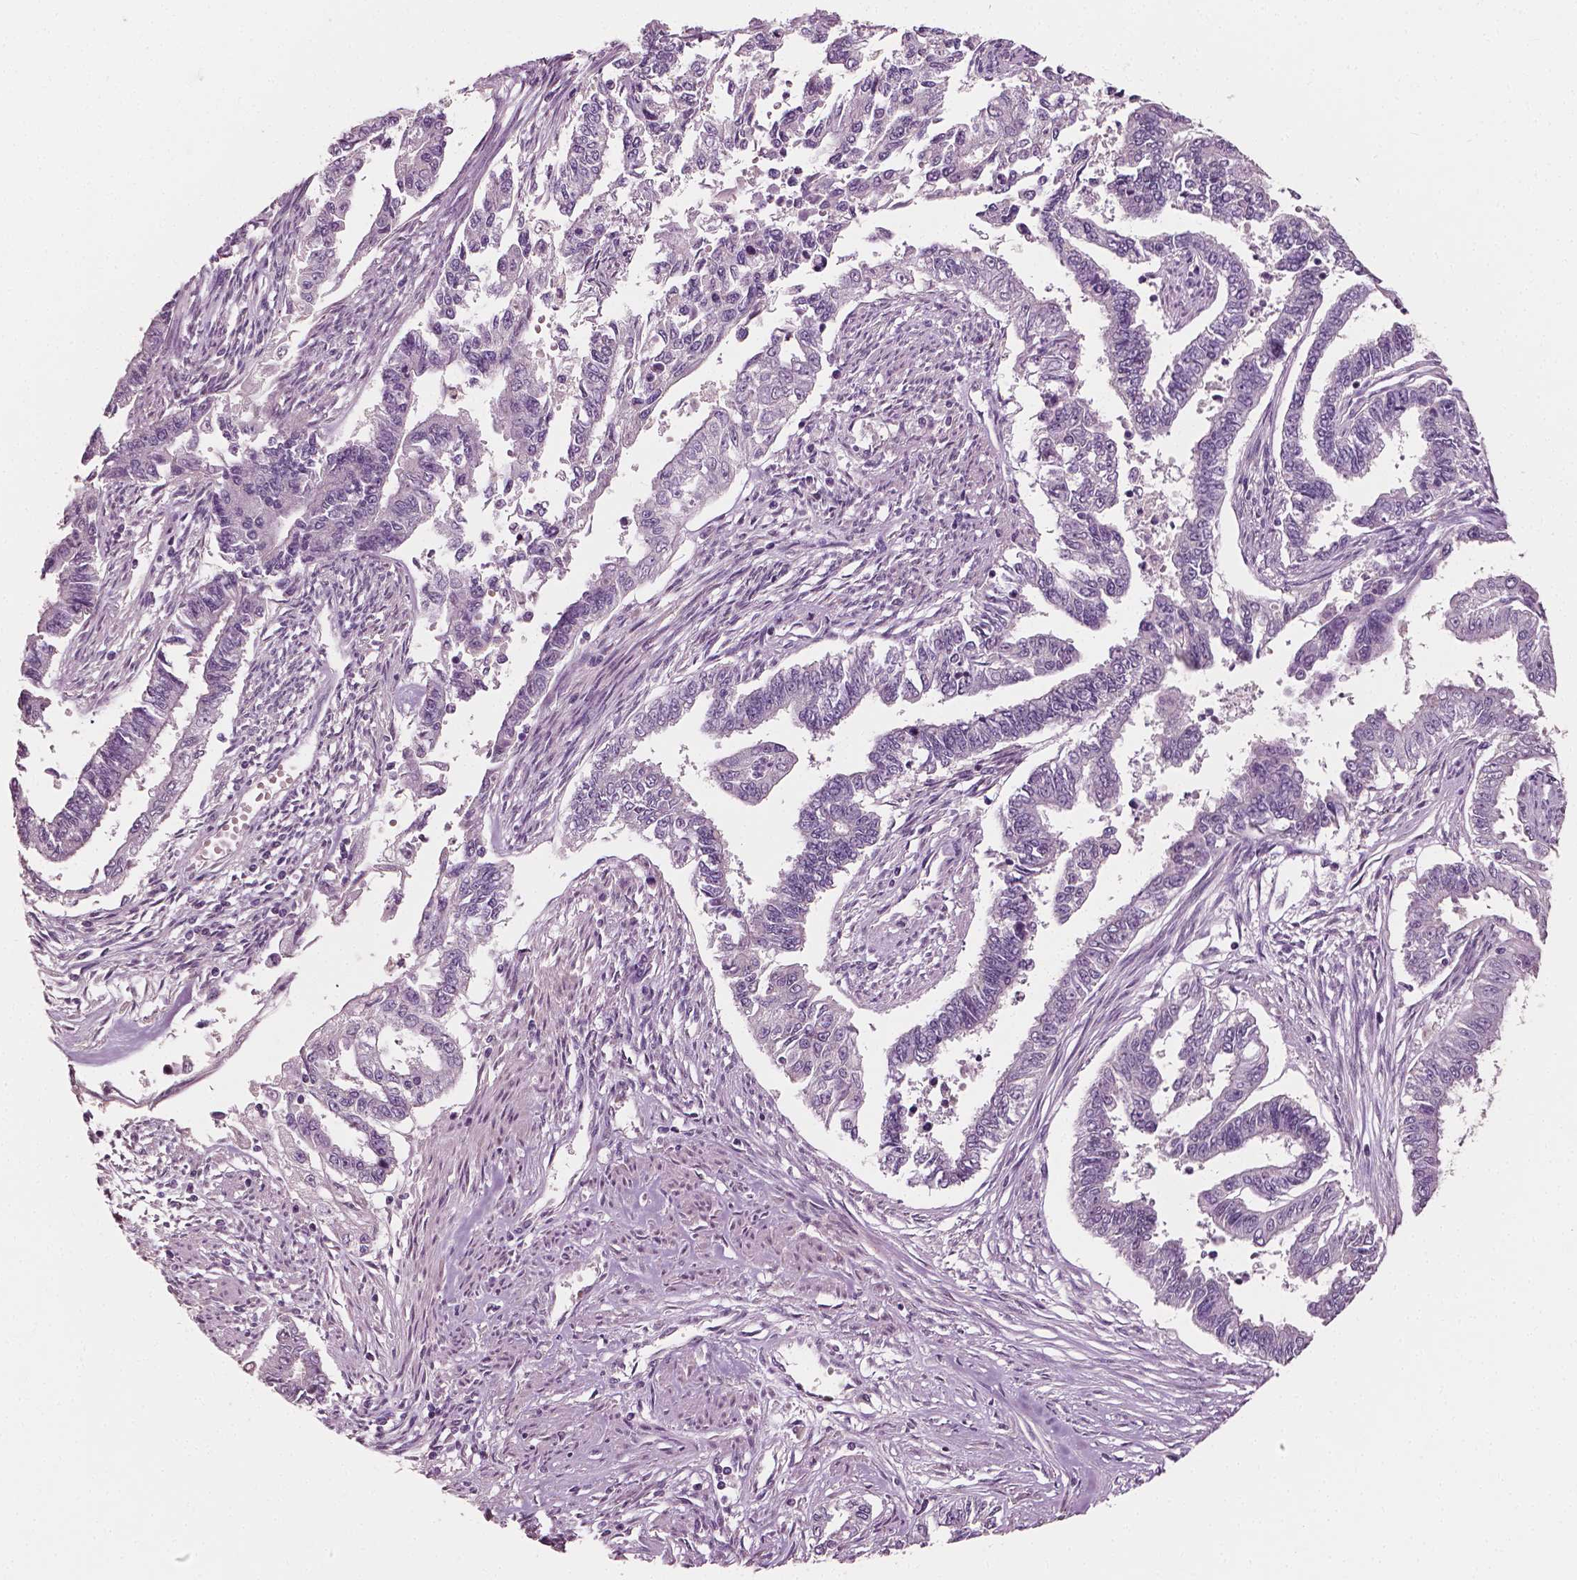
{"staining": {"intensity": "negative", "quantity": "none", "location": "none"}, "tissue": "endometrial cancer", "cell_type": "Tumor cells", "image_type": "cancer", "snomed": [{"axis": "morphology", "description": "Adenocarcinoma, NOS"}, {"axis": "topography", "description": "Uterus"}], "caption": "This is a micrograph of immunohistochemistry (IHC) staining of endometrial cancer, which shows no positivity in tumor cells.", "gene": "PLA2R1", "patient": {"sex": "female", "age": 59}}